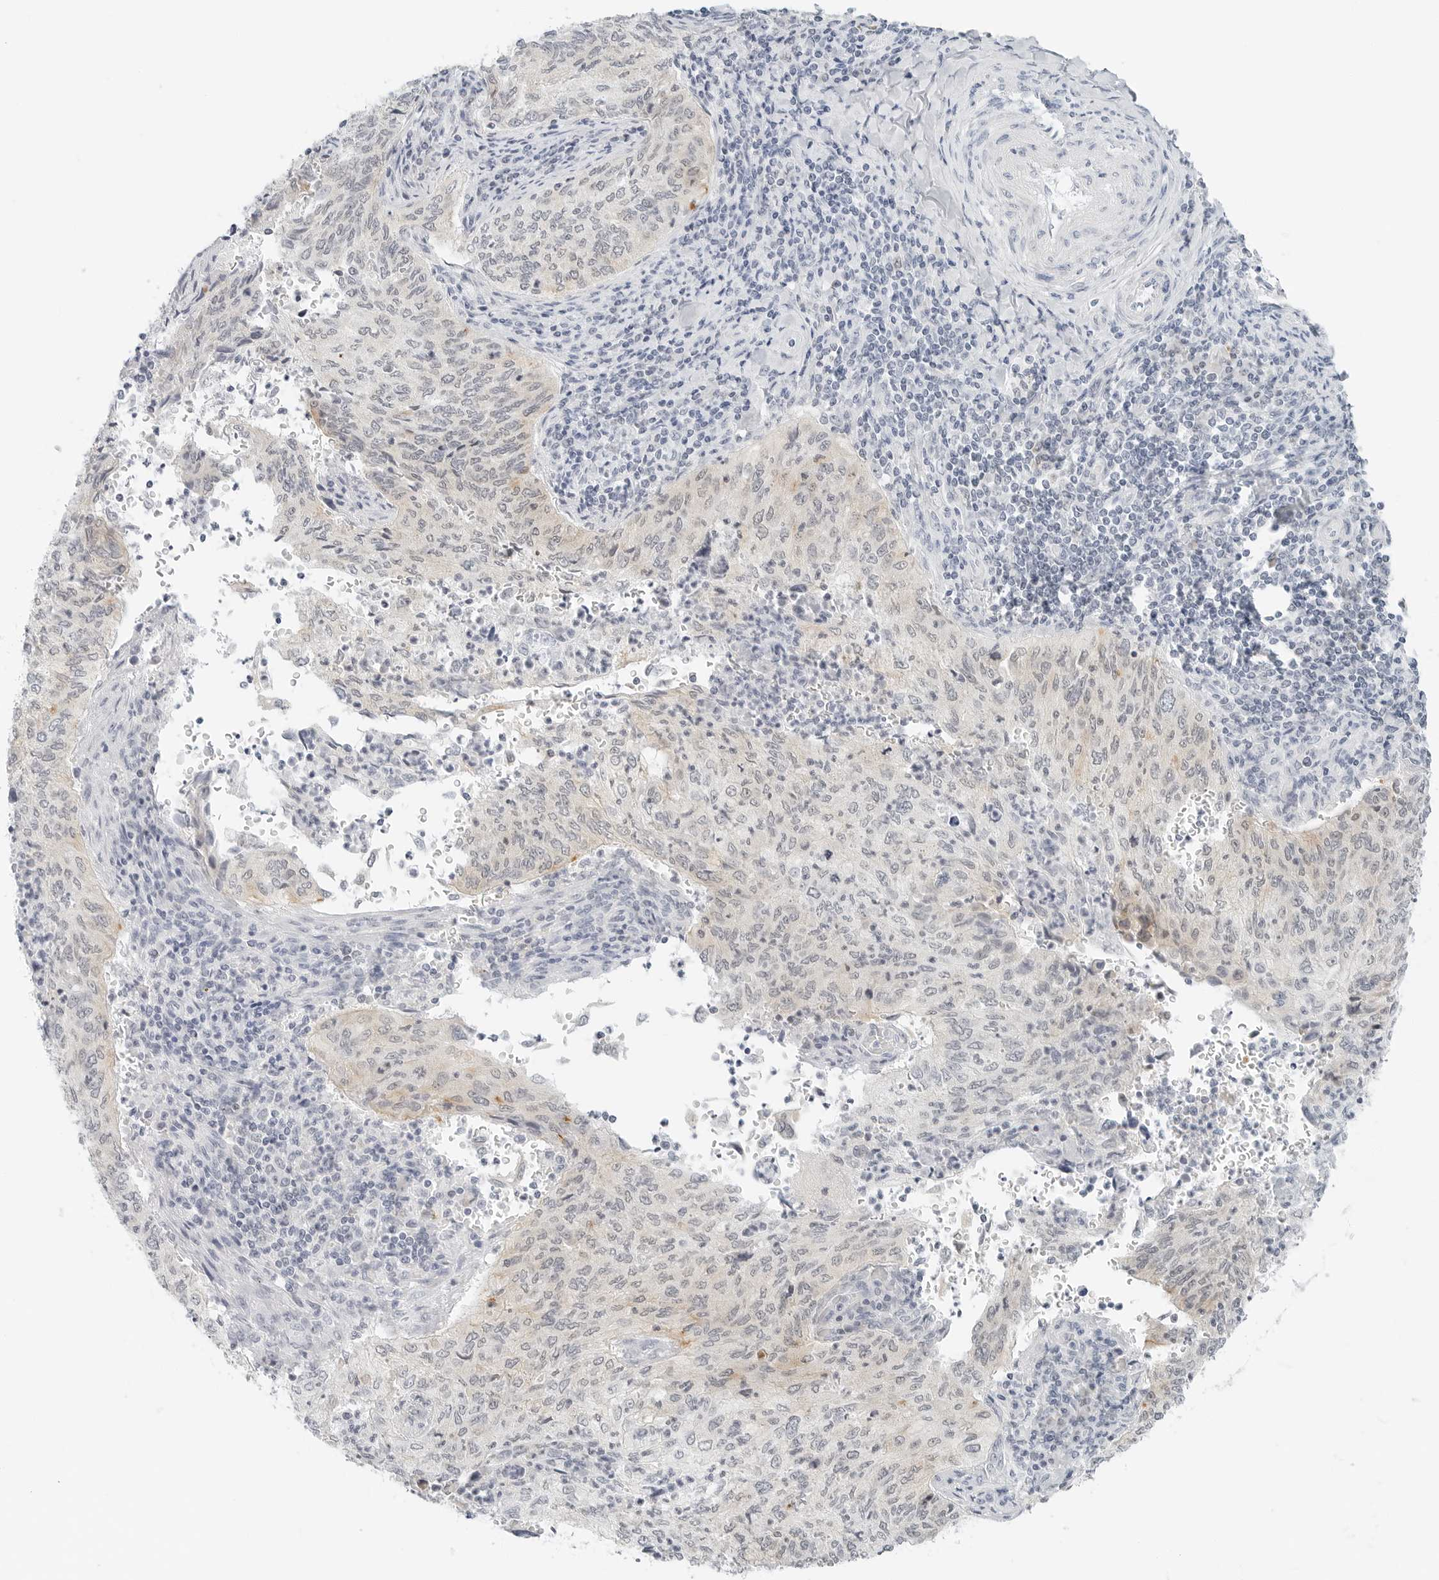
{"staining": {"intensity": "weak", "quantity": "<25%", "location": "cytoplasmic/membranous"}, "tissue": "cervical cancer", "cell_type": "Tumor cells", "image_type": "cancer", "snomed": [{"axis": "morphology", "description": "Squamous cell carcinoma, NOS"}, {"axis": "topography", "description": "Cervix"}], "caption": "Cervical squamous cell carcinoma was stained to show a protein in brown. There is no significant staining in tumor cells.", "gene": "CCSAP", "patient": {"sex": "female", "age": 30}}